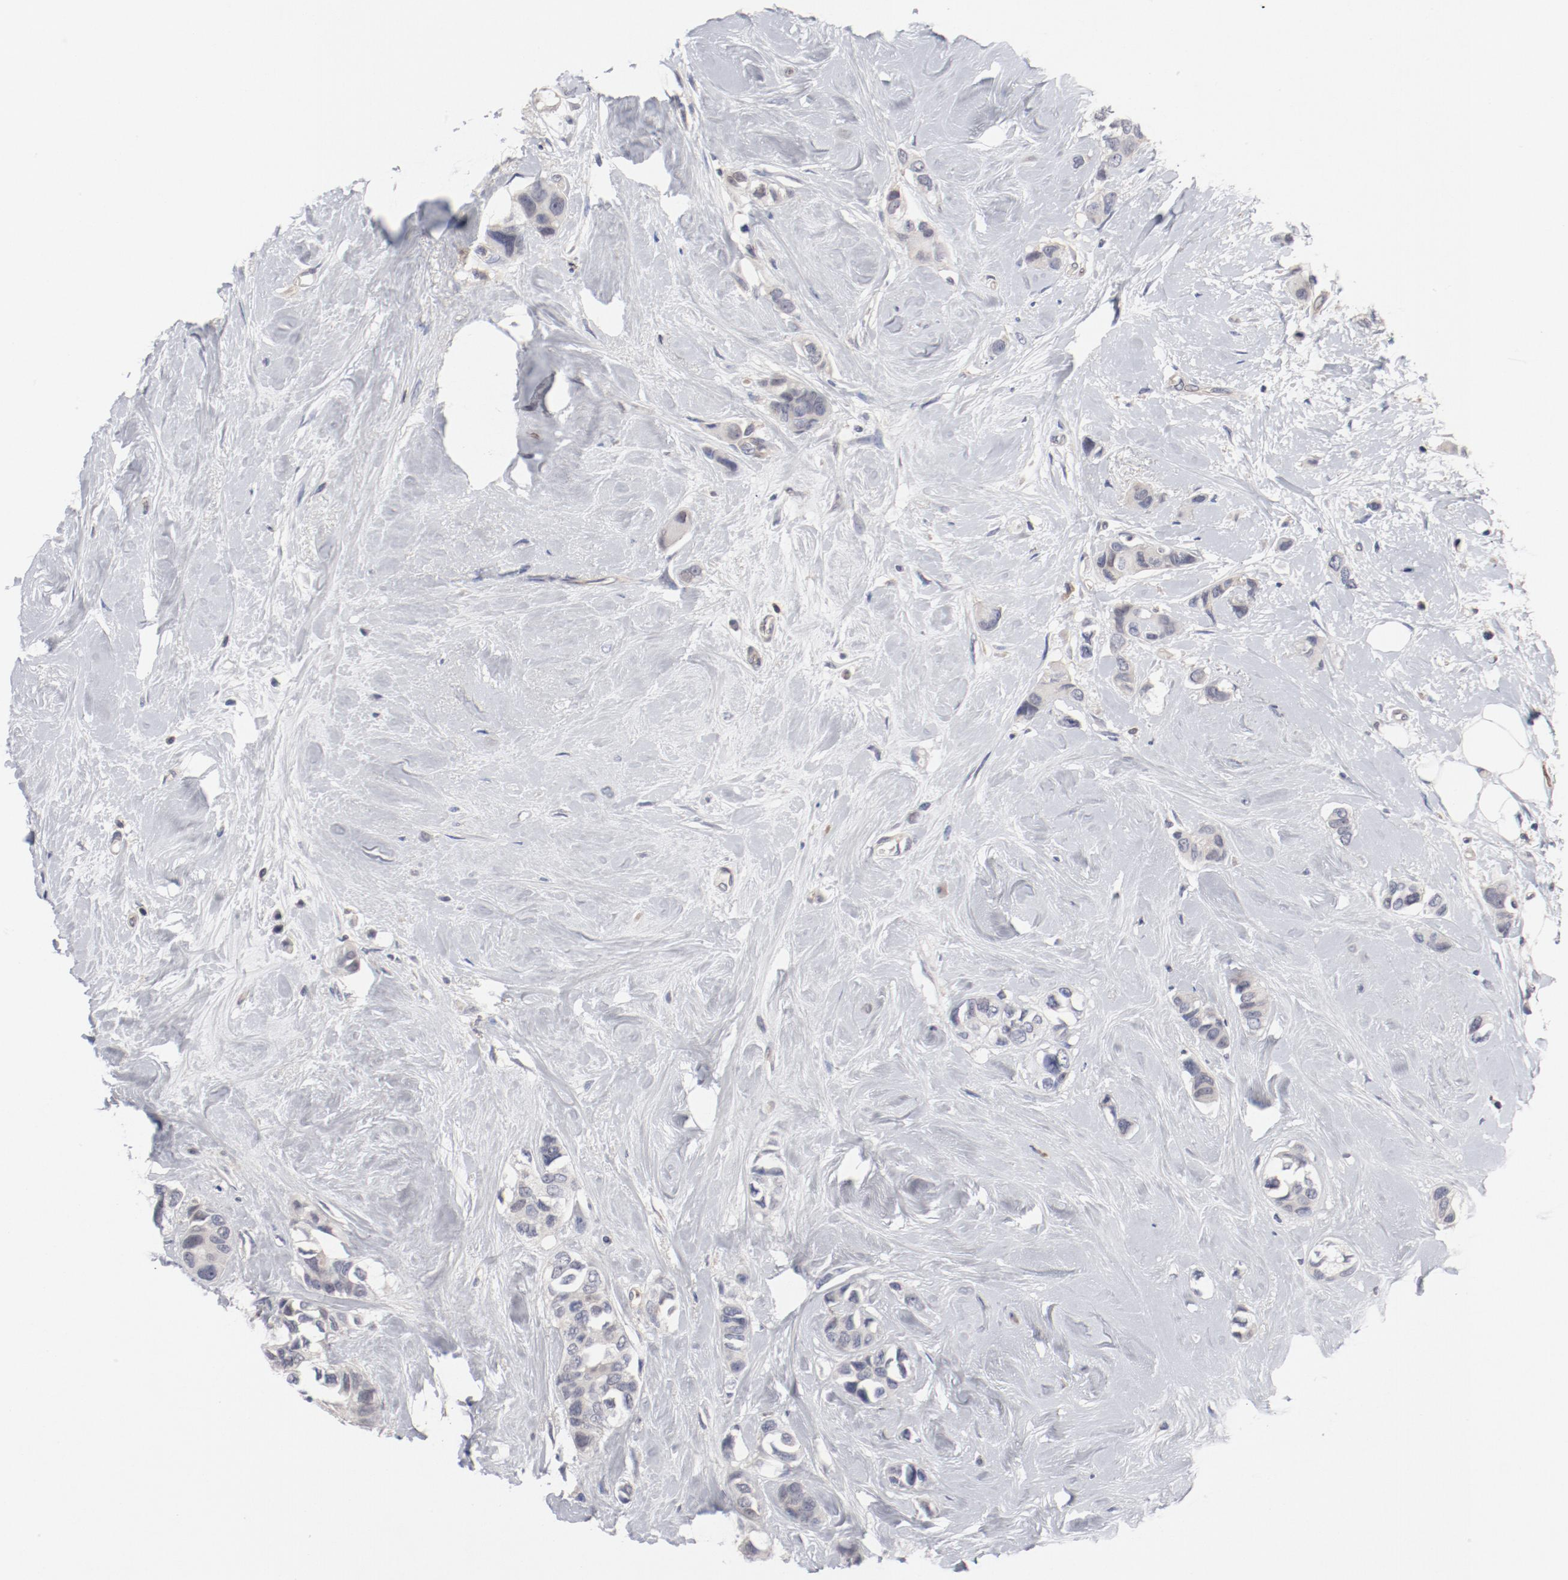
{"staining": {"intensity": "negative", "quantity": "none", "location": "none"}, "tissue": "breast cancer", "cell_type": "Tumor cells", "image_type": "cancer", "snomed": [{"axis": "morphology", "description": "Duct carcinoma"}, {"axis": "topography", "description": "Breast"}], "caption": "Tumor cells are negative for protein expression in human breast cancer (invasive ductal carcinoma).", "gene": "CBL", "patient": {"sex": "female", "age": 51}}